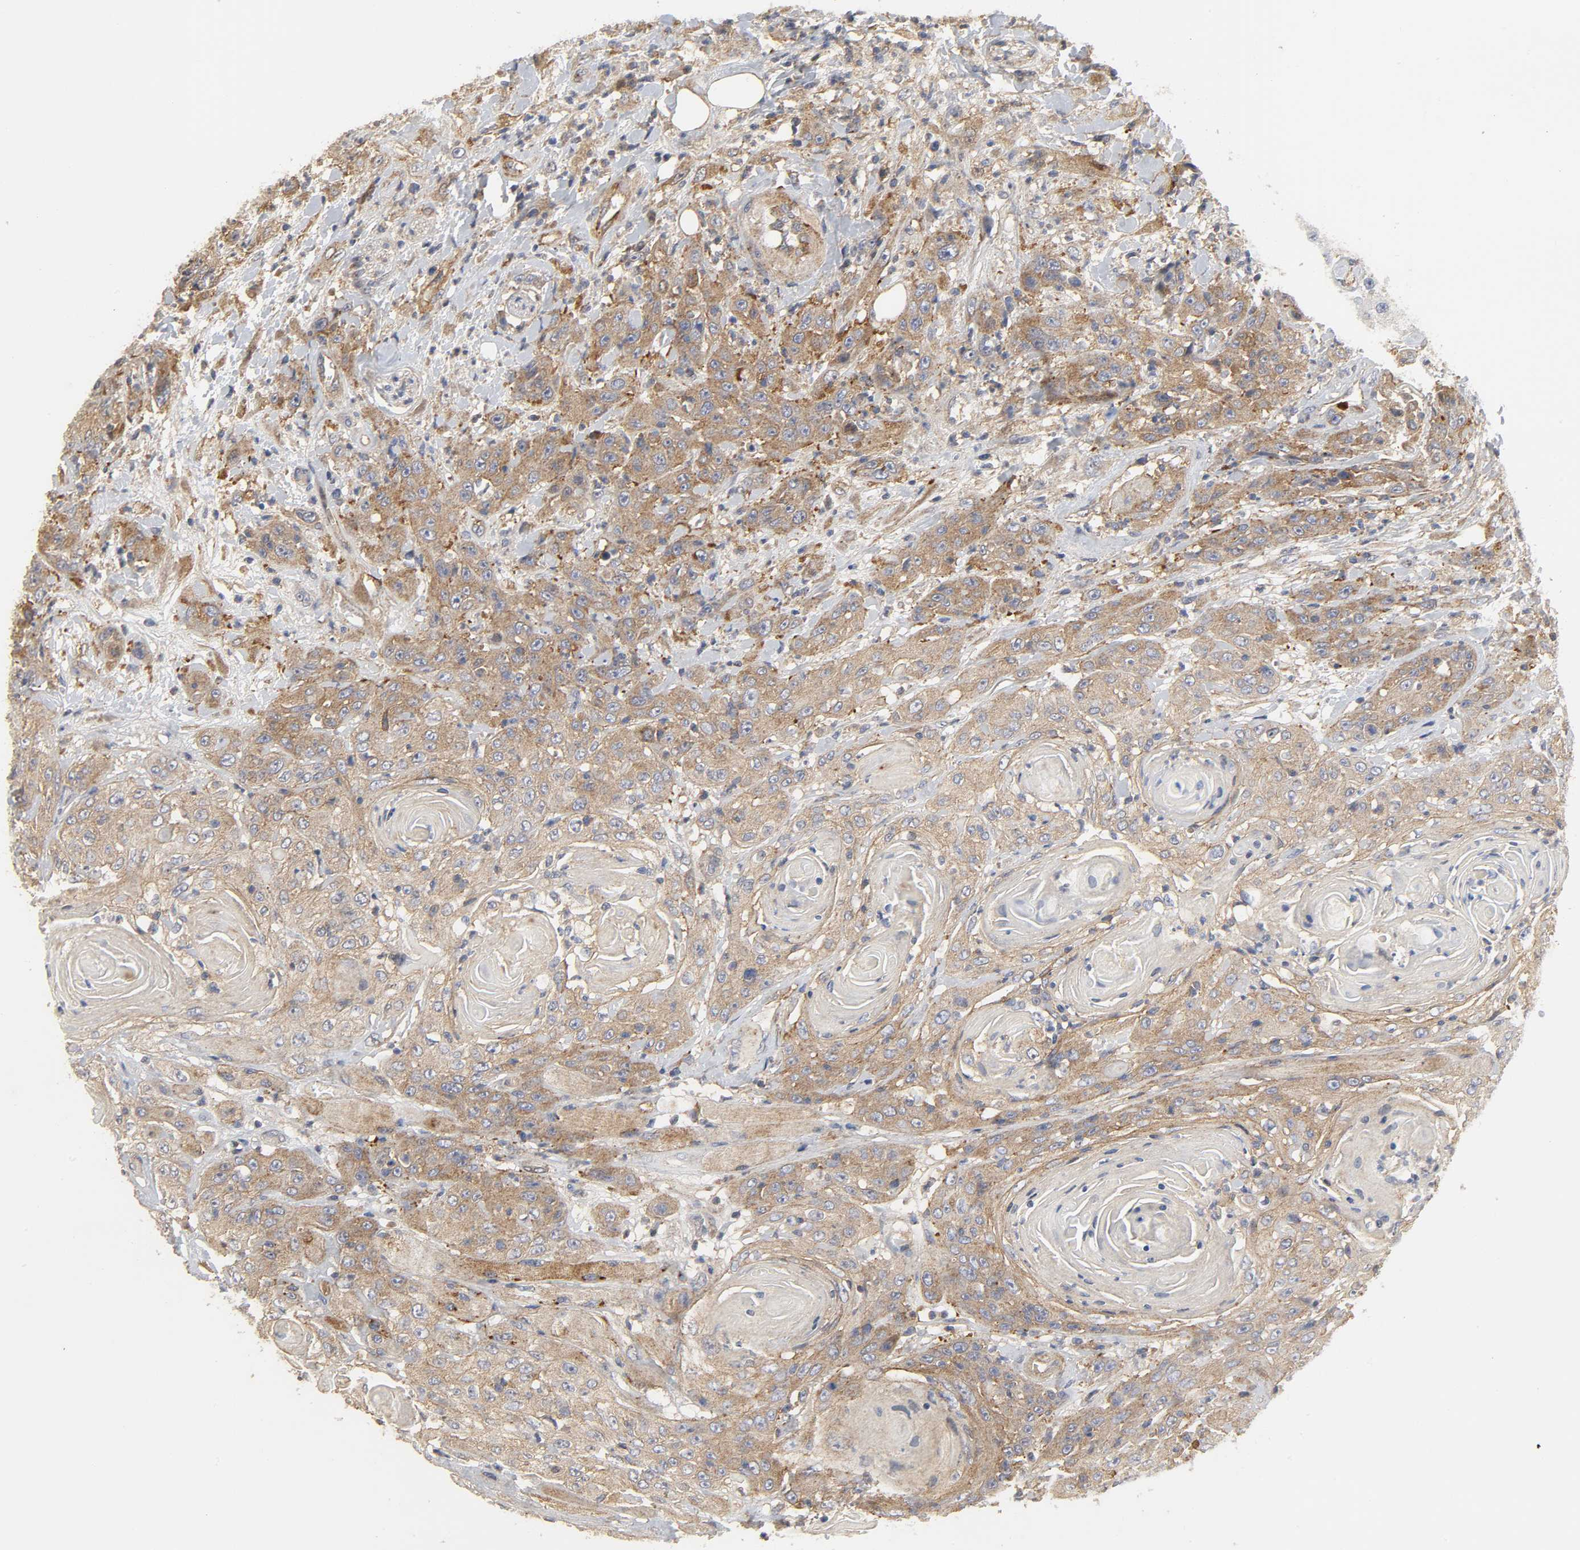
{"staining": {"intensity": "strong", "quantity": ">75%", "location": "cytoplasmic/membranous"}, "tissue": "head and neck cancer", "cell_type": "Tumor cells", "image_type": "cancer", "snomed": [{"axis": "morphology", "description": "Squamous cell carcinoma, NOS"}, {"axis": "topography", "description": "Head-Neck"}], "caption": "IHC histopathology image of neoplastic tissue: head and neck squamous cell carcinoma stained using immunohistochemistry (IHC) displays high levels of strong protein expression localized specifically in the cytoplasmic/membranous of tumor cells, appearing as a cytoplasmic/membranous brown color.", "gene": "SH3GLB1", "patient": {"sex": "female", "age": 84}}